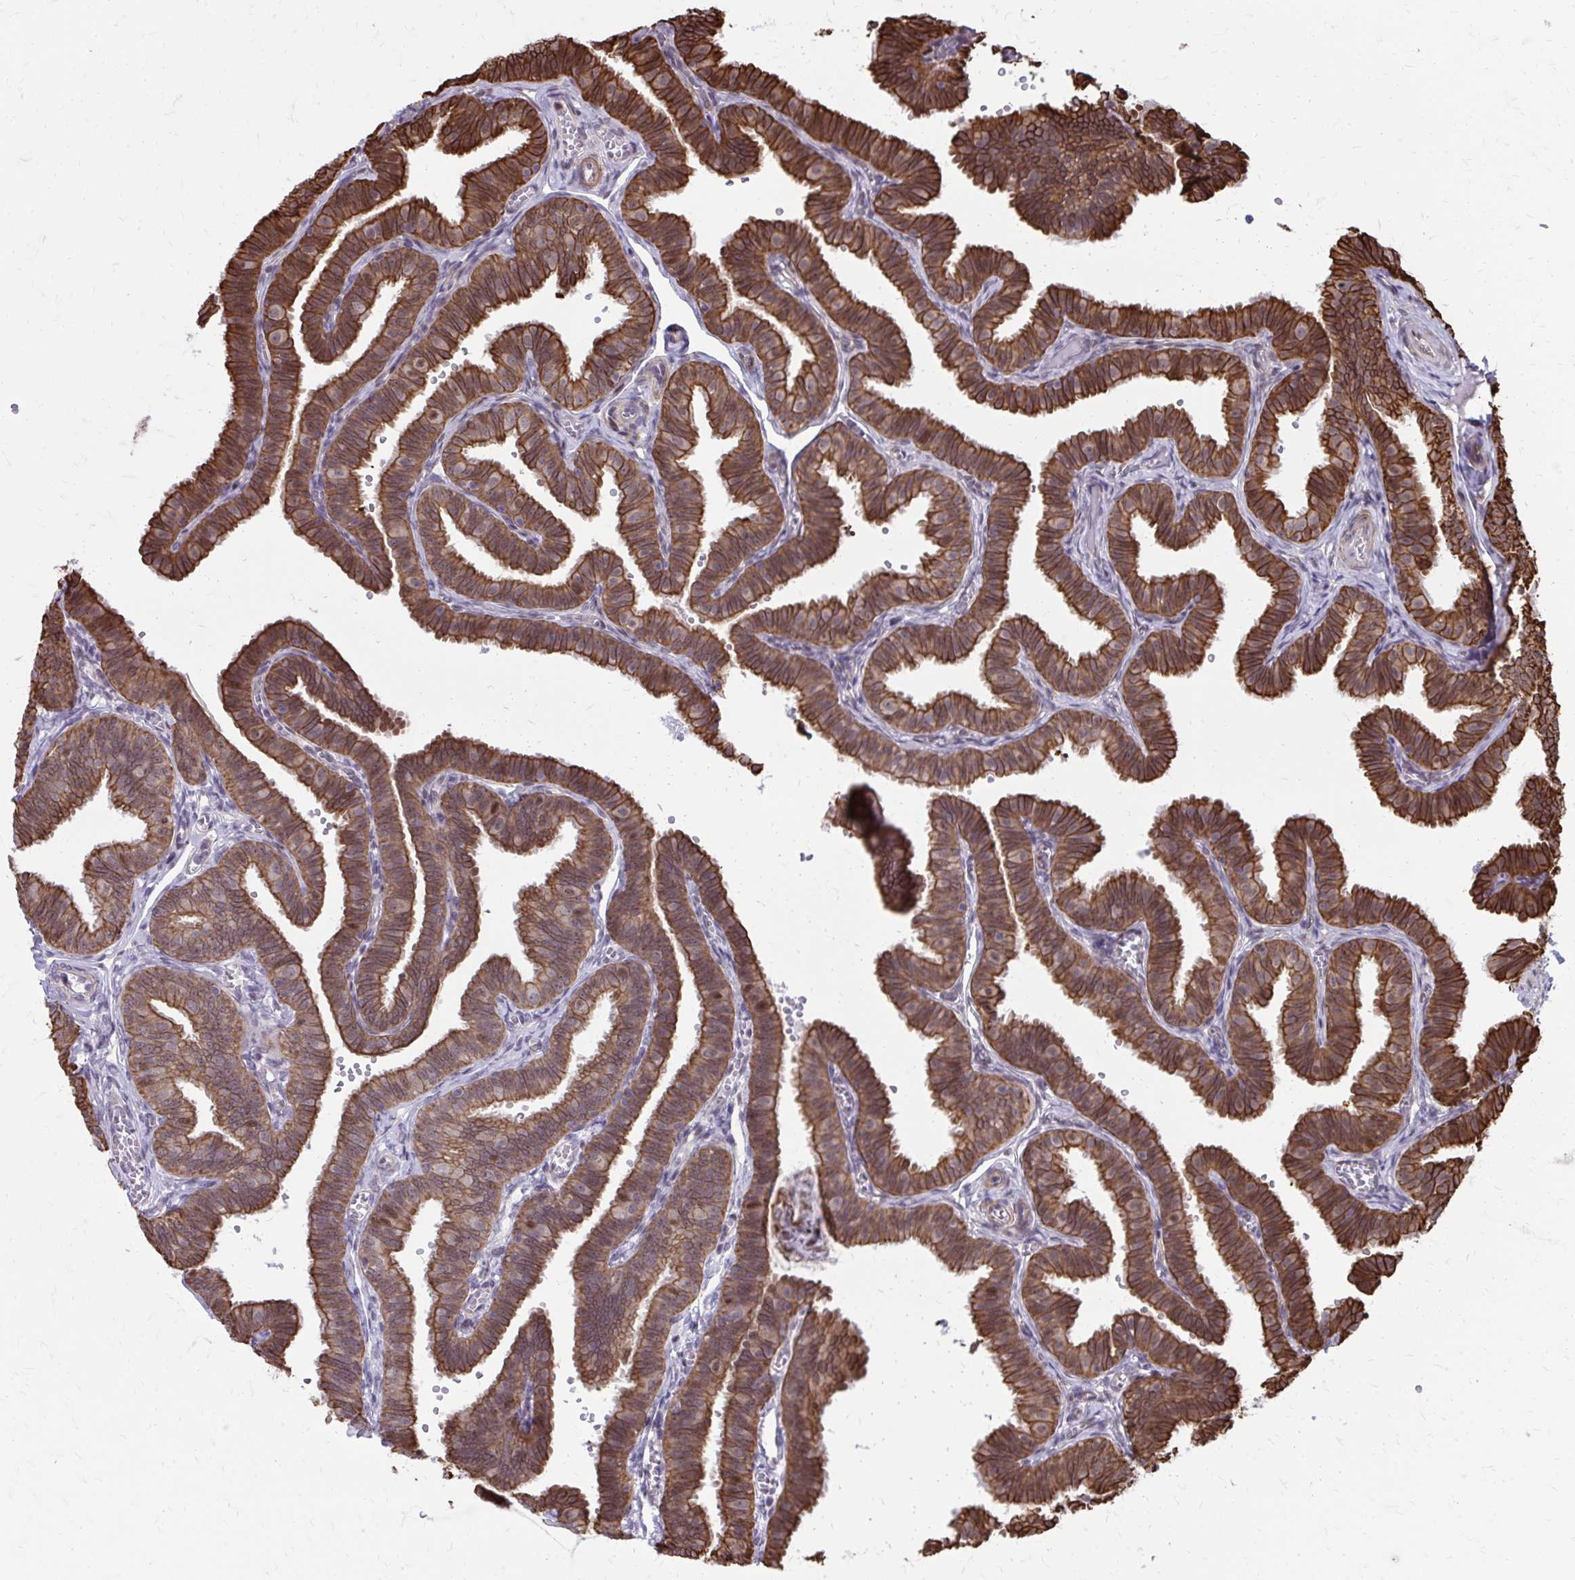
{"staining": {"intensity": "strong", "quantity": ">75%", "location": "cytoplasmic/membranous,nuclear"}, "tissue": "fallopian tube", "cell_type": "Glandular cells", "image_type": "normal", "snomed": [{"axis": "morphology", "description": "Normal tissue, NOS"}, {"axis": "topography", "description": "Fallopian tube"}], "caption": "This image demonstrates IHC staining of unremarkable human fallopian tube, with high strong cytoplasmic/membranous,nuclear positivity in about >75% of glandular cells.", "gene": "ANKRD30B", "patient": {"sex": "female", "age": 25}}